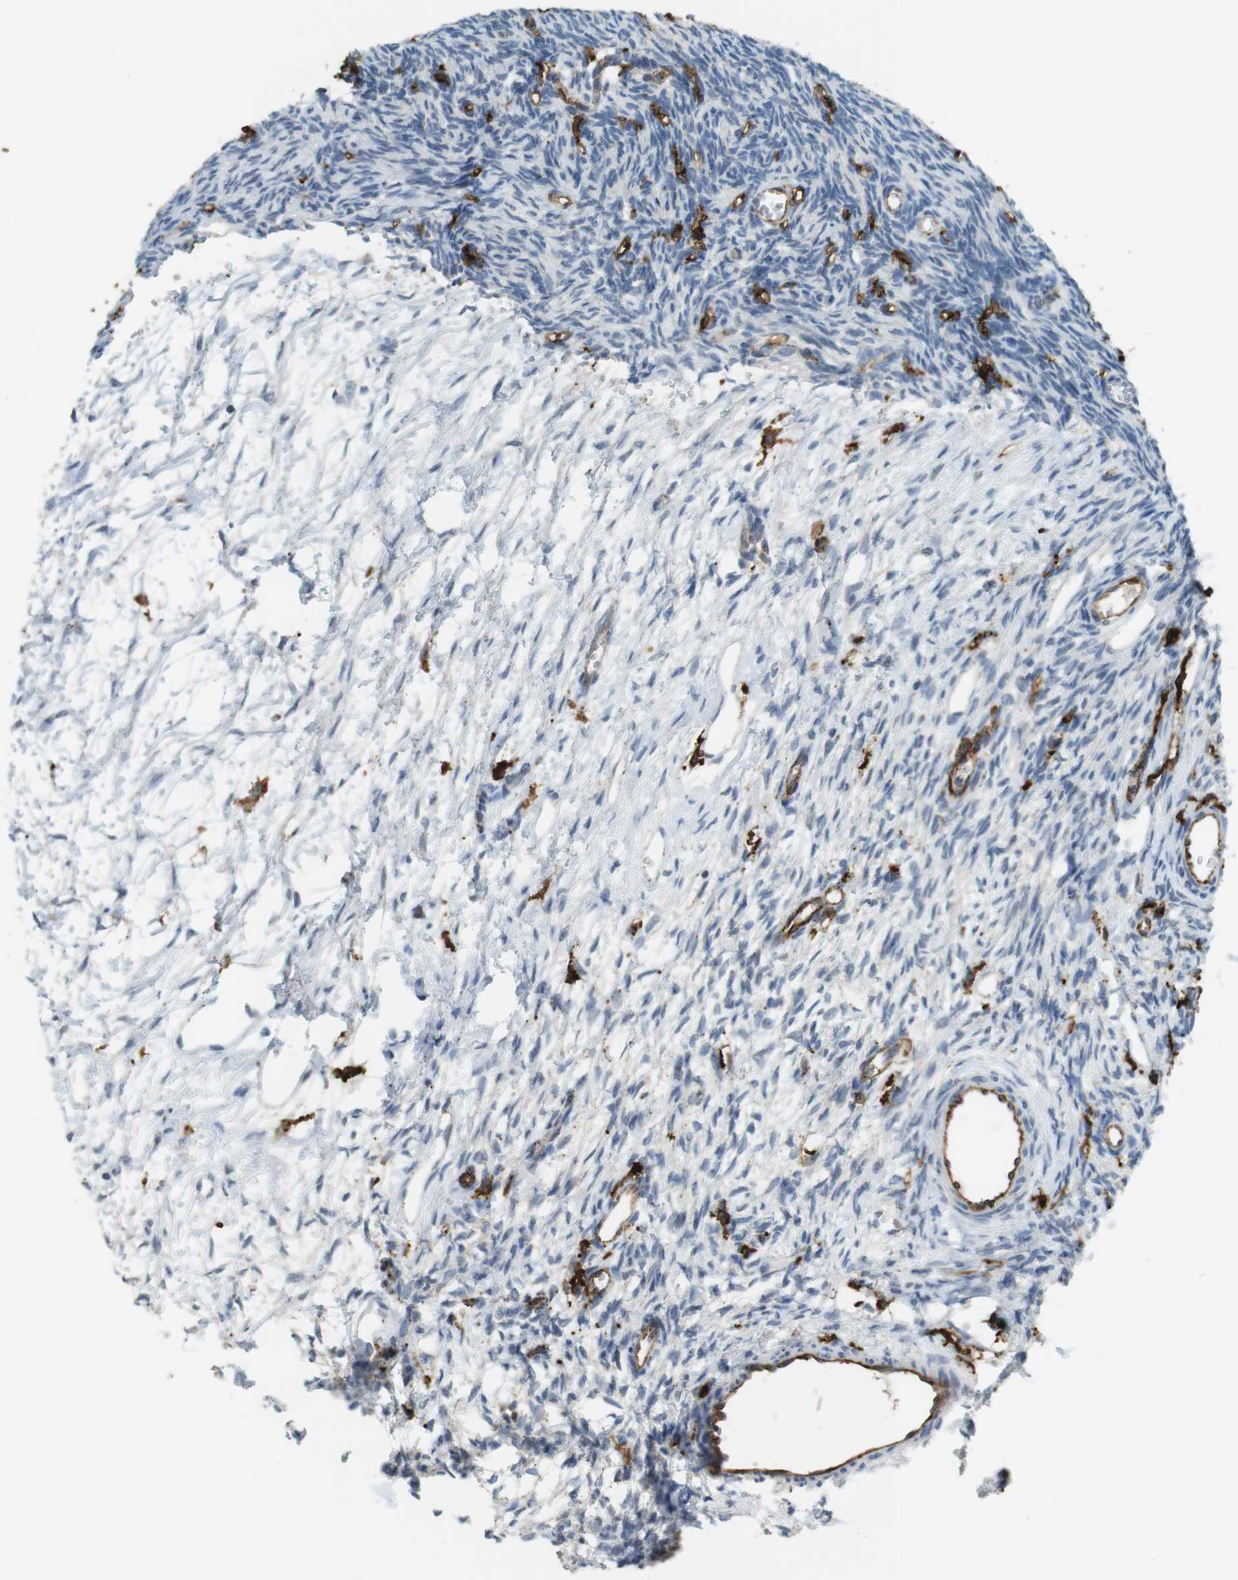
{"staining": {"intensity": "negative", "quantity": "none", "location": "none"}, "tissue": "ovary", "cell_type": "Ovarian stroma cells", "image_type": "normal", "snomed": [{"axis": "morphology", "description": "Normal tissue, NOS"}, {"axis": "topography", "description": "Ovary"}], "caption": "IHC histopathology image of normal ovary: ovary stained with DAB (3,3'-diaminobenzidine) exhibits no significant protein positivity in ovarian stroma cells. (Immunohistochemistry (ihc), brightfield microscopy, high magnification).", "gene": "HLA", "patient": {"sex": "female", "age": 33}}